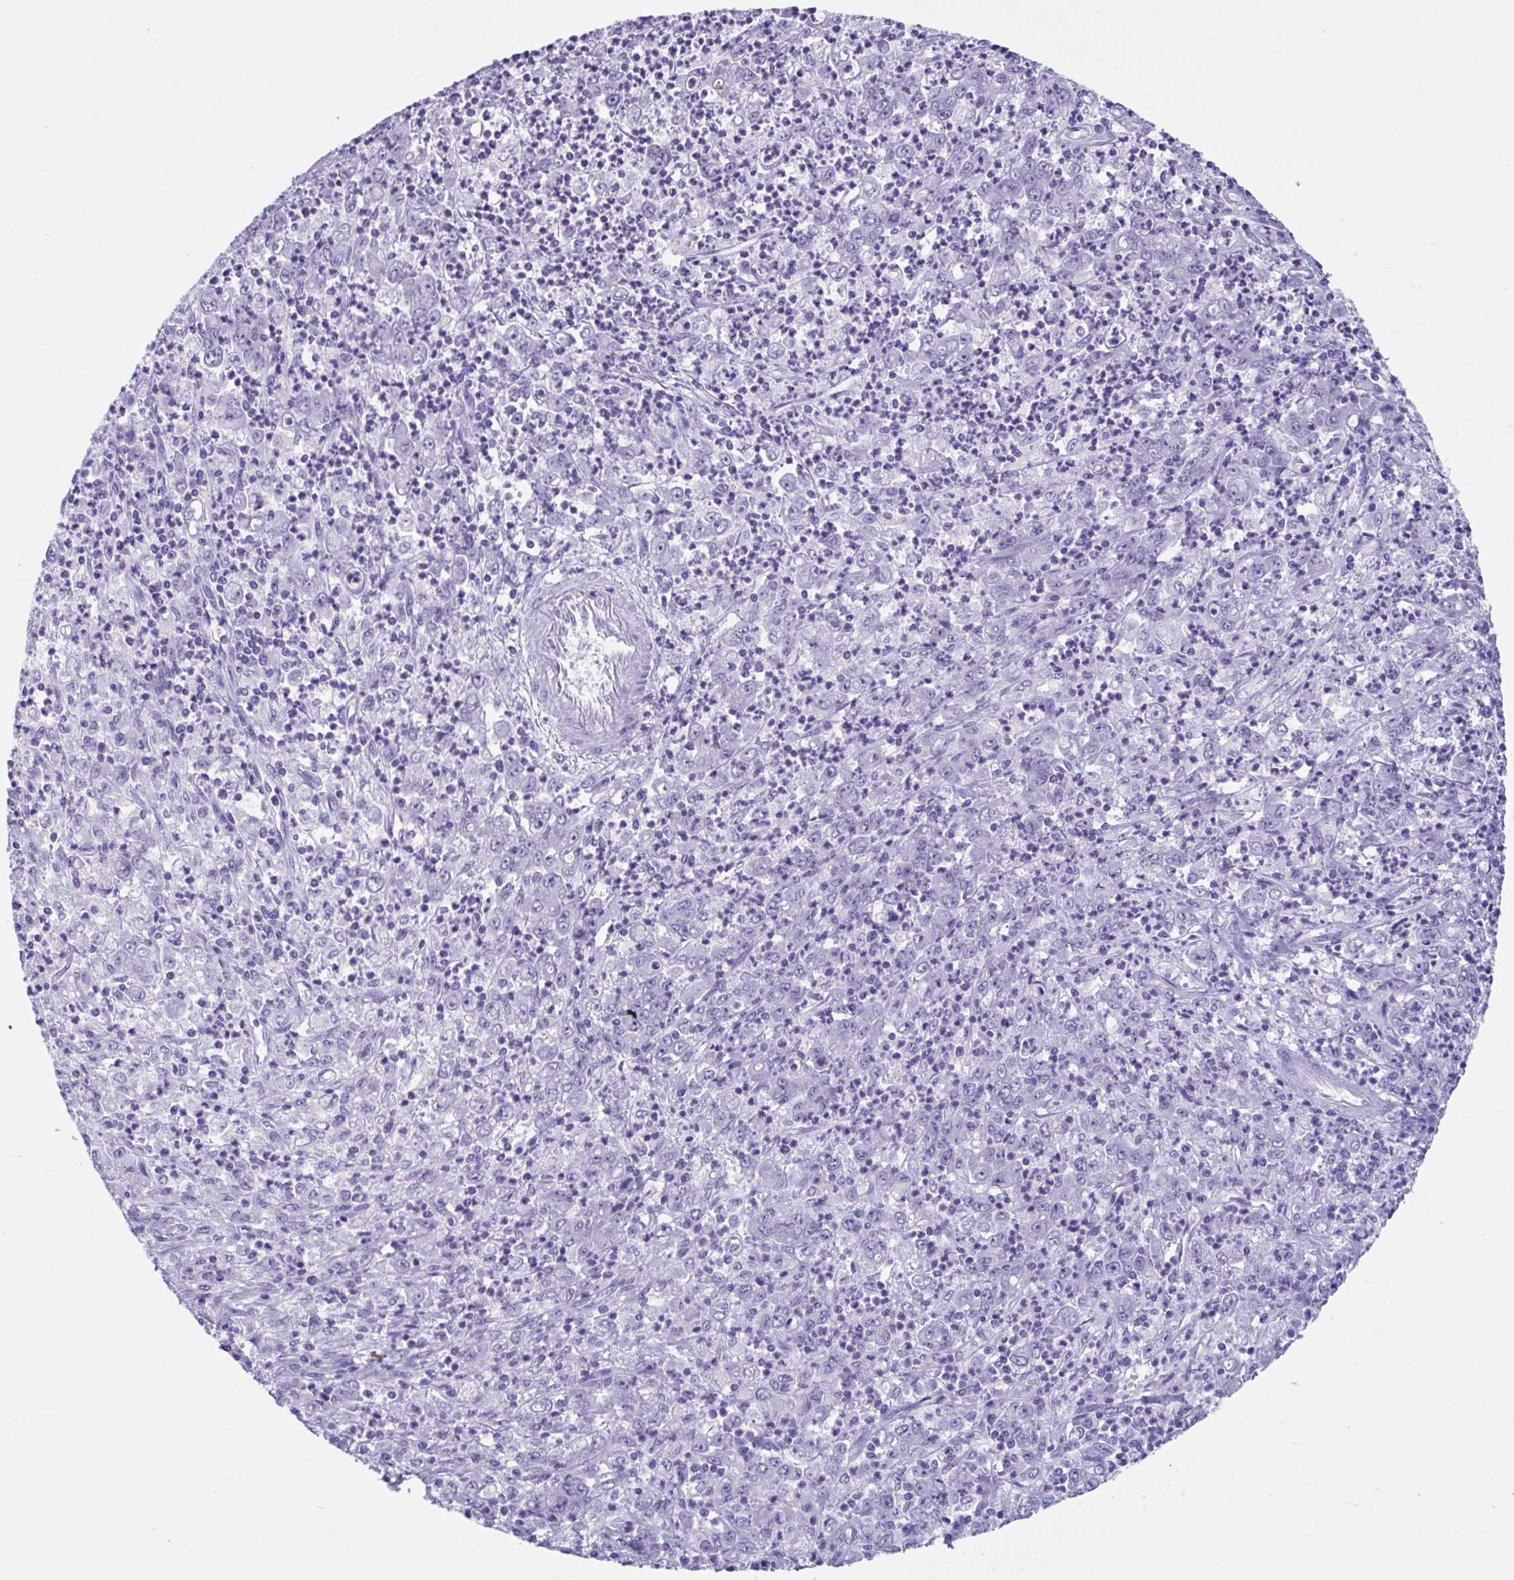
{"staining": {"intensity": "negative", "quantity": "none", "location": "none"}, "tissue": "stomach cancer", "cell_type": "Tumor cells", "image_type": "cancer", "snomed": [{"axis": "morphology", "description": "Adenocarcinoma, NOS"}, {"axis": "topography", "description": "Stomach, lower"}], "caption": "Immunohistochemistry (IHC) image of adenocarcinoma (stomach) stained for a protein (brown), which exhibits no staining in tumor cells.", "gene": "USP35", "patient": {"sex": "female", "age": 71}}